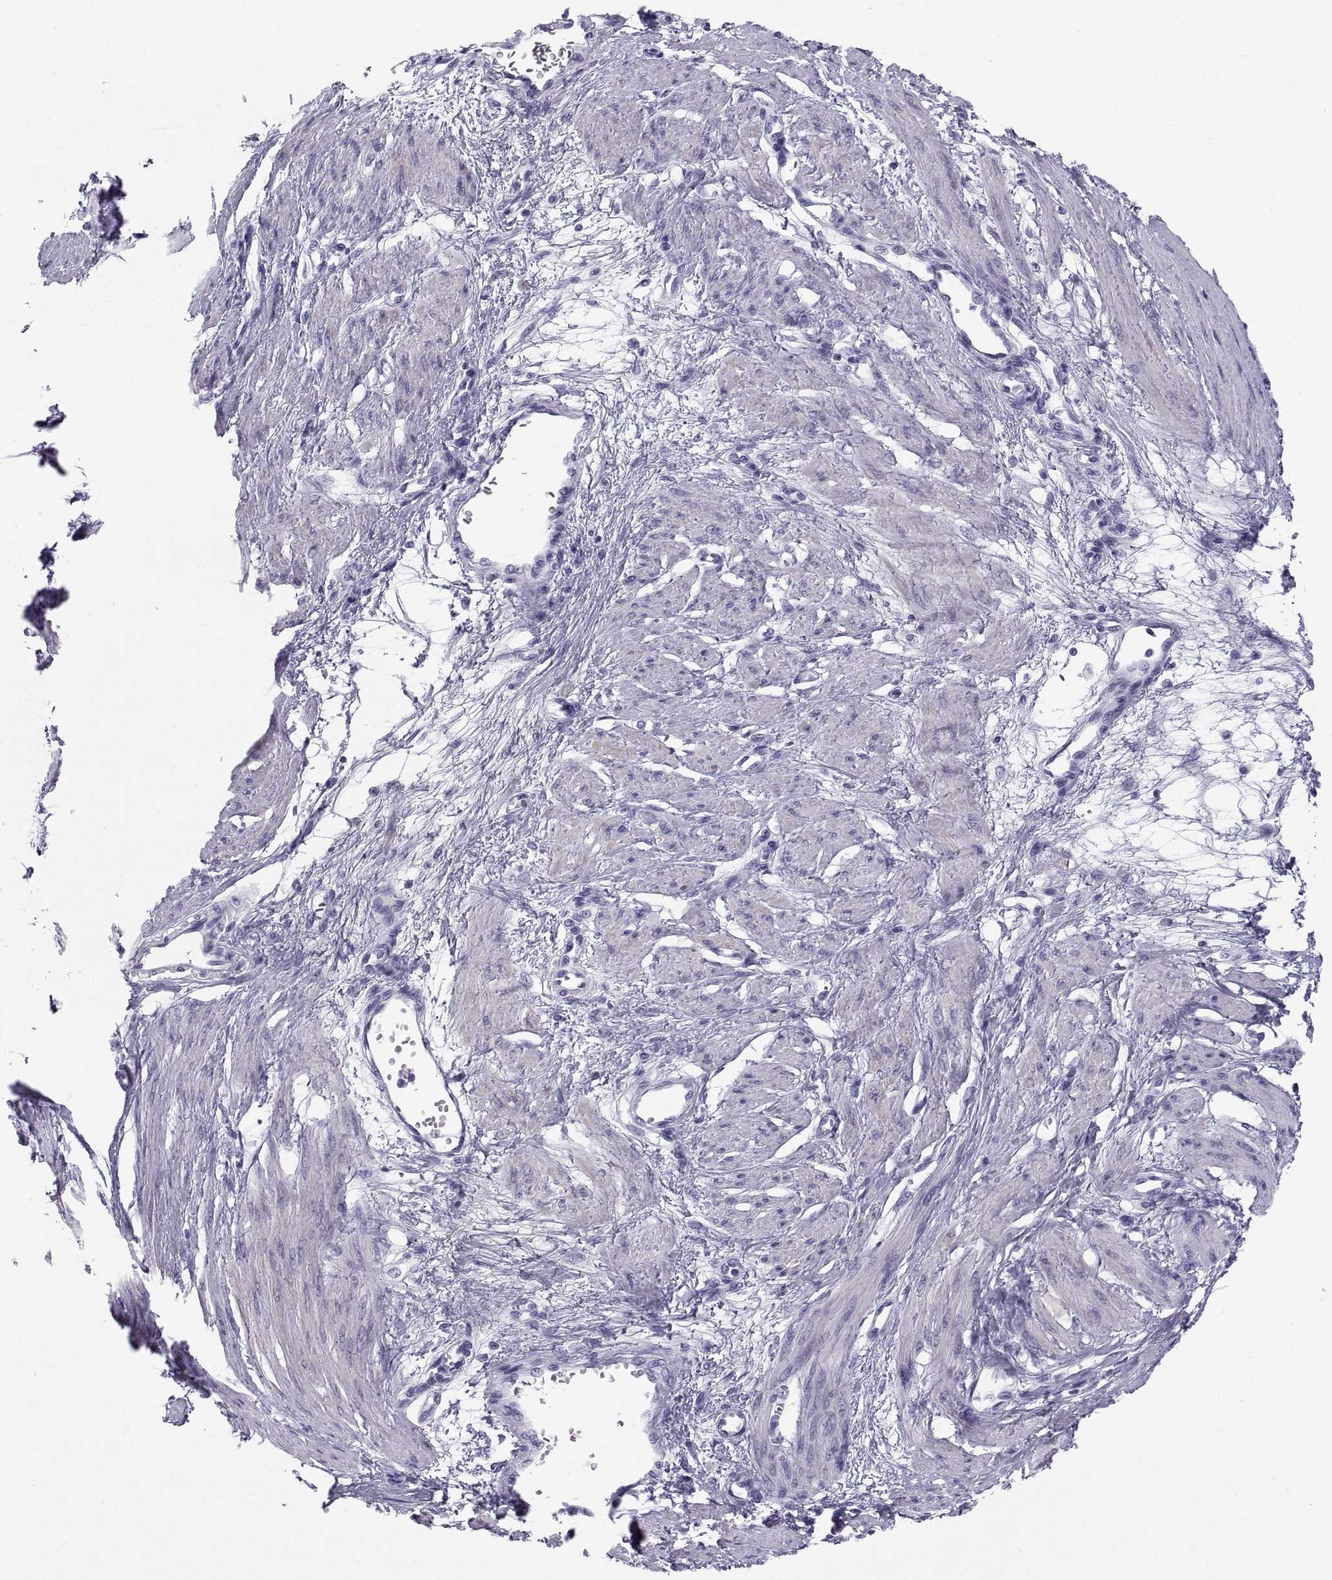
{"staining": {"intensity": "negative", "quantity": "none", "location": "none"}, "tissue": "smooth muscle", "cell_type": "Smooth muscle cells", "image_type": "normal", "snomed": [{"axis": "morphology", "description": "Normal tissue, NOS"}, {"axis": "topography", "description": "Smooth muscle"}, {"axis": "topography", "description": "Uterus"}], "caption": "The histopathology image exhibits no staining of smooth muscle cells in unremarkable smooth muscle.", "gene": "CT47A10", "patient": {"sex": "female", "age": 39}}